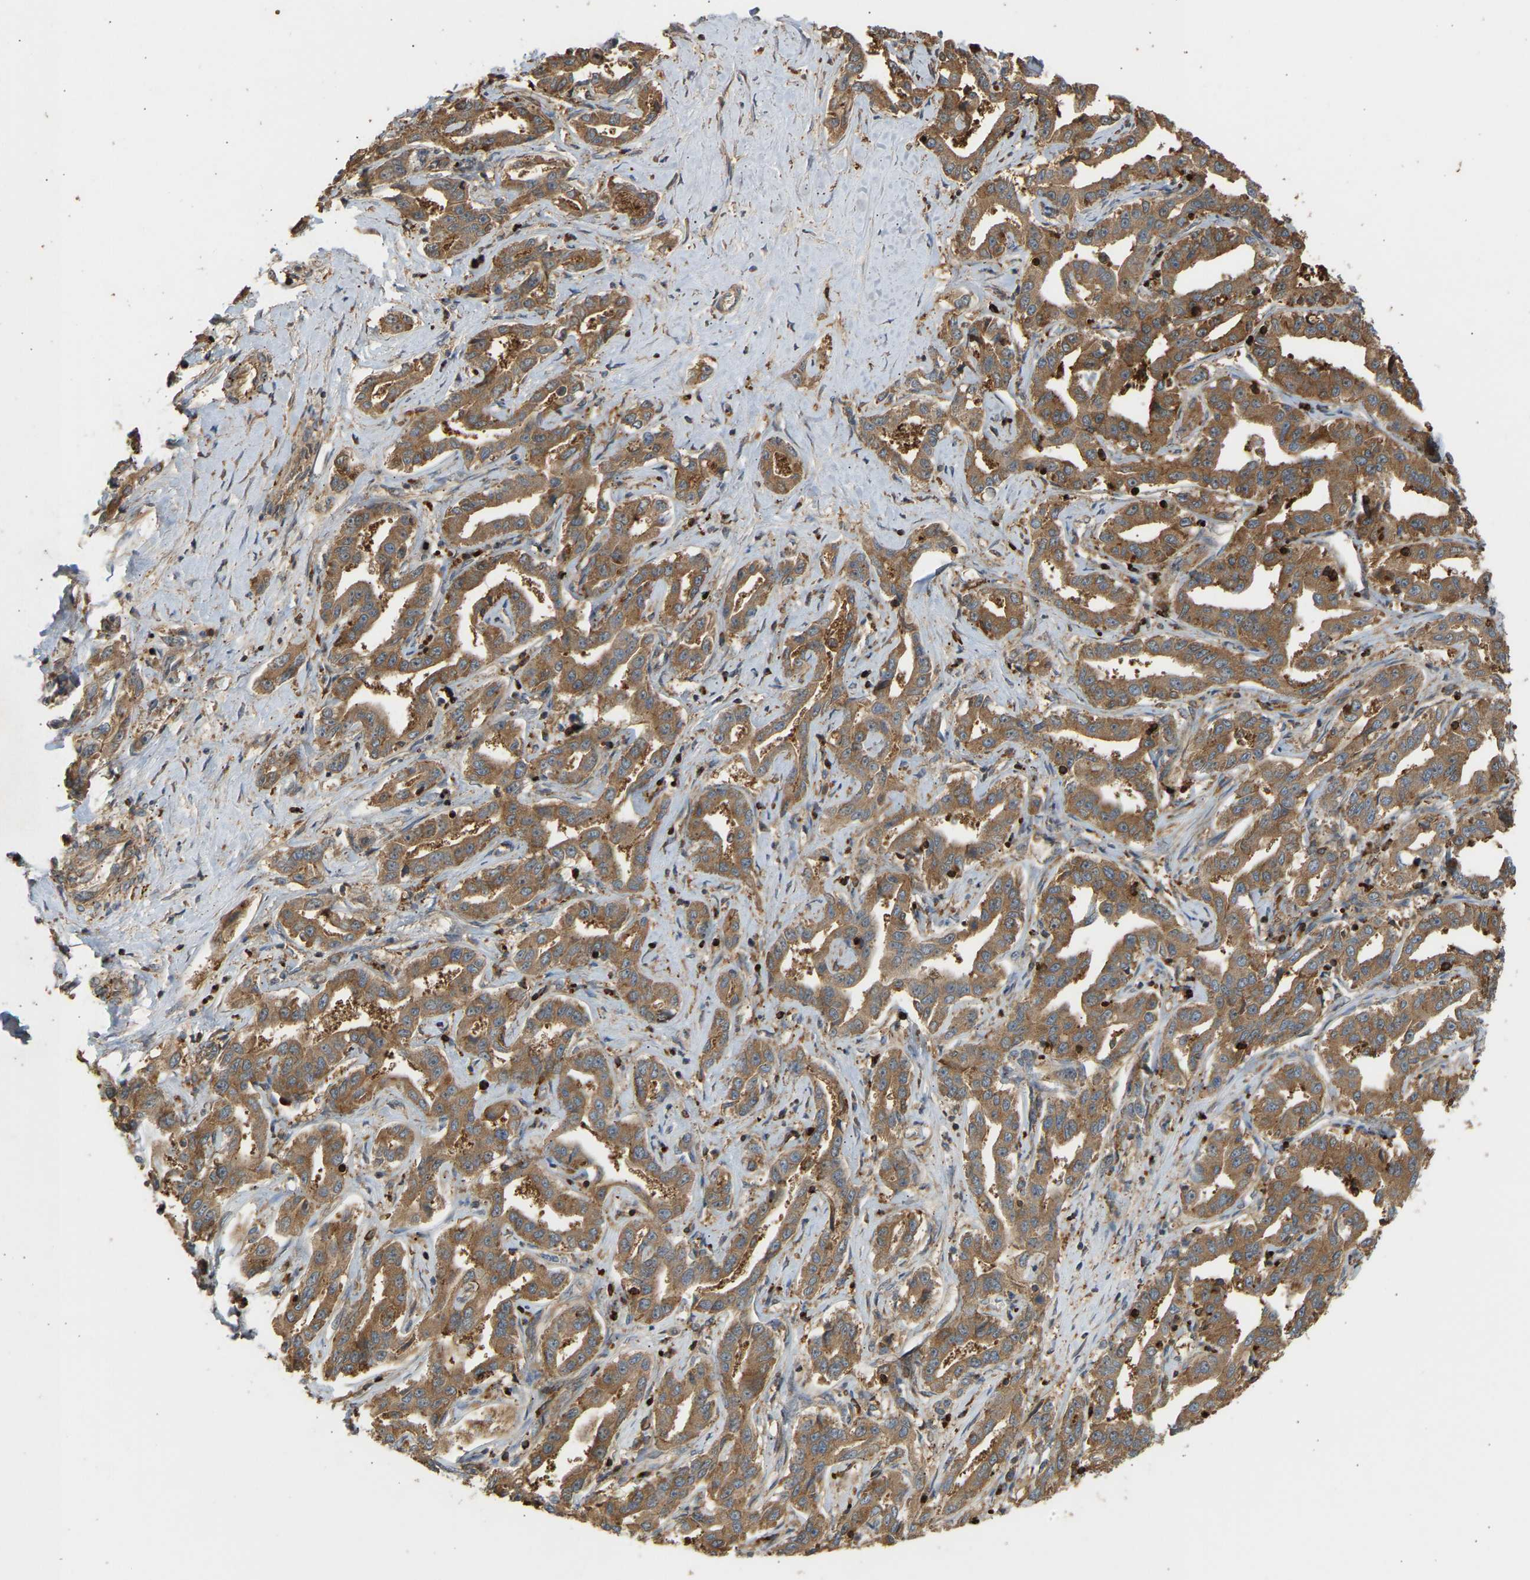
{"staining": {"intensity": "moderate", "quantity": ">75%", "location": "cytoplasmic/membranous"}, "tissue": "liver cancer", "cell_type": "Tumor cells", "image_type": "cancer", "snomed": [{"axis": "morphology", "description": "Cholangiocarcinoma"}, {"axis": "topography", "description": "Liver"}], "caption": "Liver cancer (cholangiocarcinoma) stained with immunohistochemistry (IHC) reveals moderate cytoplasmic/membranous positivity in approximately >75% of tumor cells. (DAB (3,3'-diaminobenzidine) IHC with brightfield microscopy, high magnification).", "gene": "GOPC", "patient": {"sex": "male", "age": 59}}